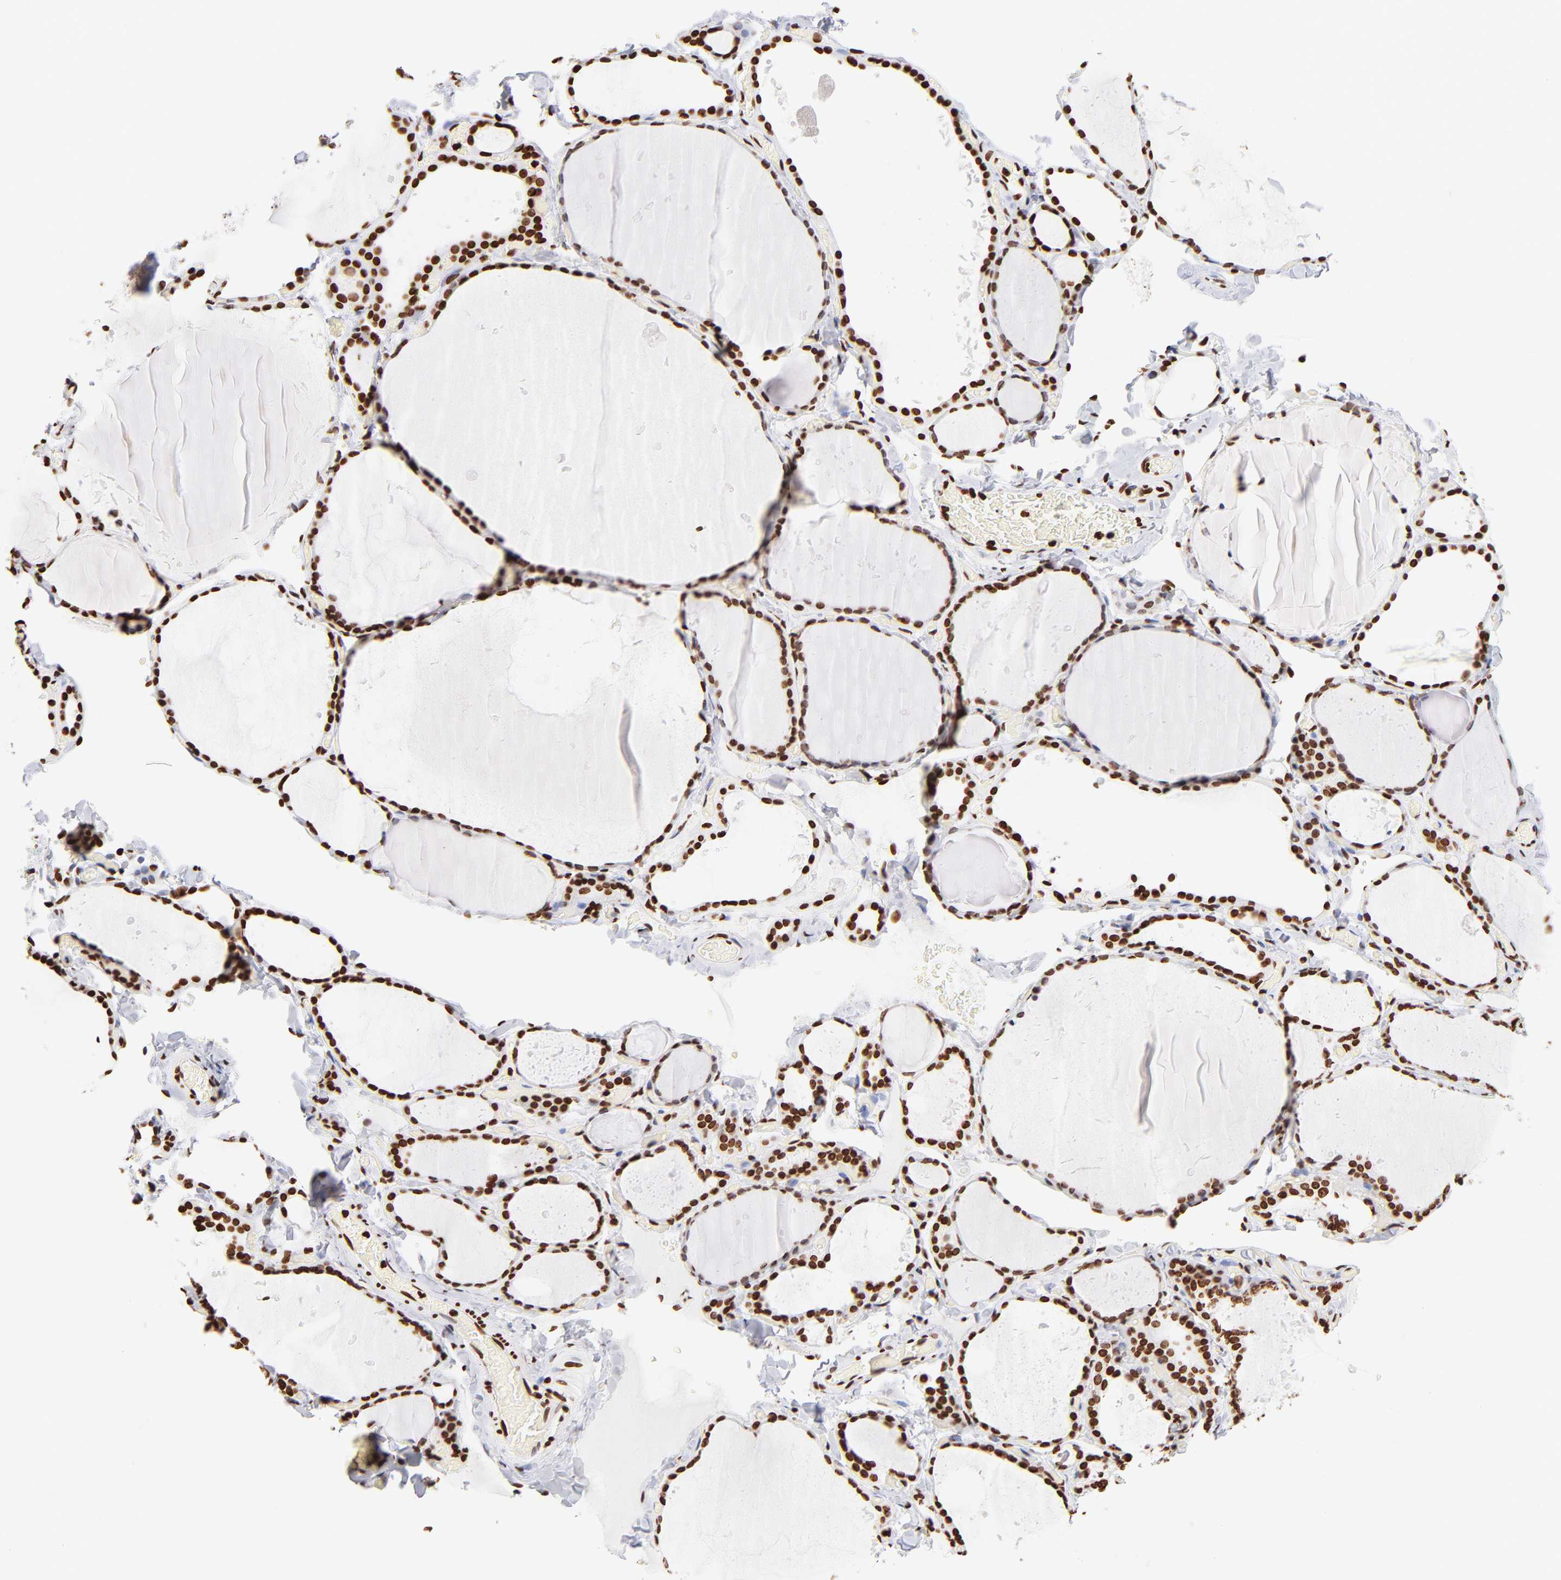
{"staining": {"intensity": "strong", "quantity": ">75%", "location": "nuclear"}, "tissue": "thyroid gland", "cell_type": "Glandular cells", "image_type": "normal", "snomed": [{"axis": "morphology", "description": "Normal tissue, NOS"}, {"axis": "topography", "description": "Thyroid gland"}], "caption": "This photomicrograph exhibits immunohistochemistry (IHC) staining of unremarkable thyroid gland, with high strong nuclear positivity in approximately >75% of glandular cells.", "gene": "RTL4", "patient": {"sex": "female", "age": 22}}